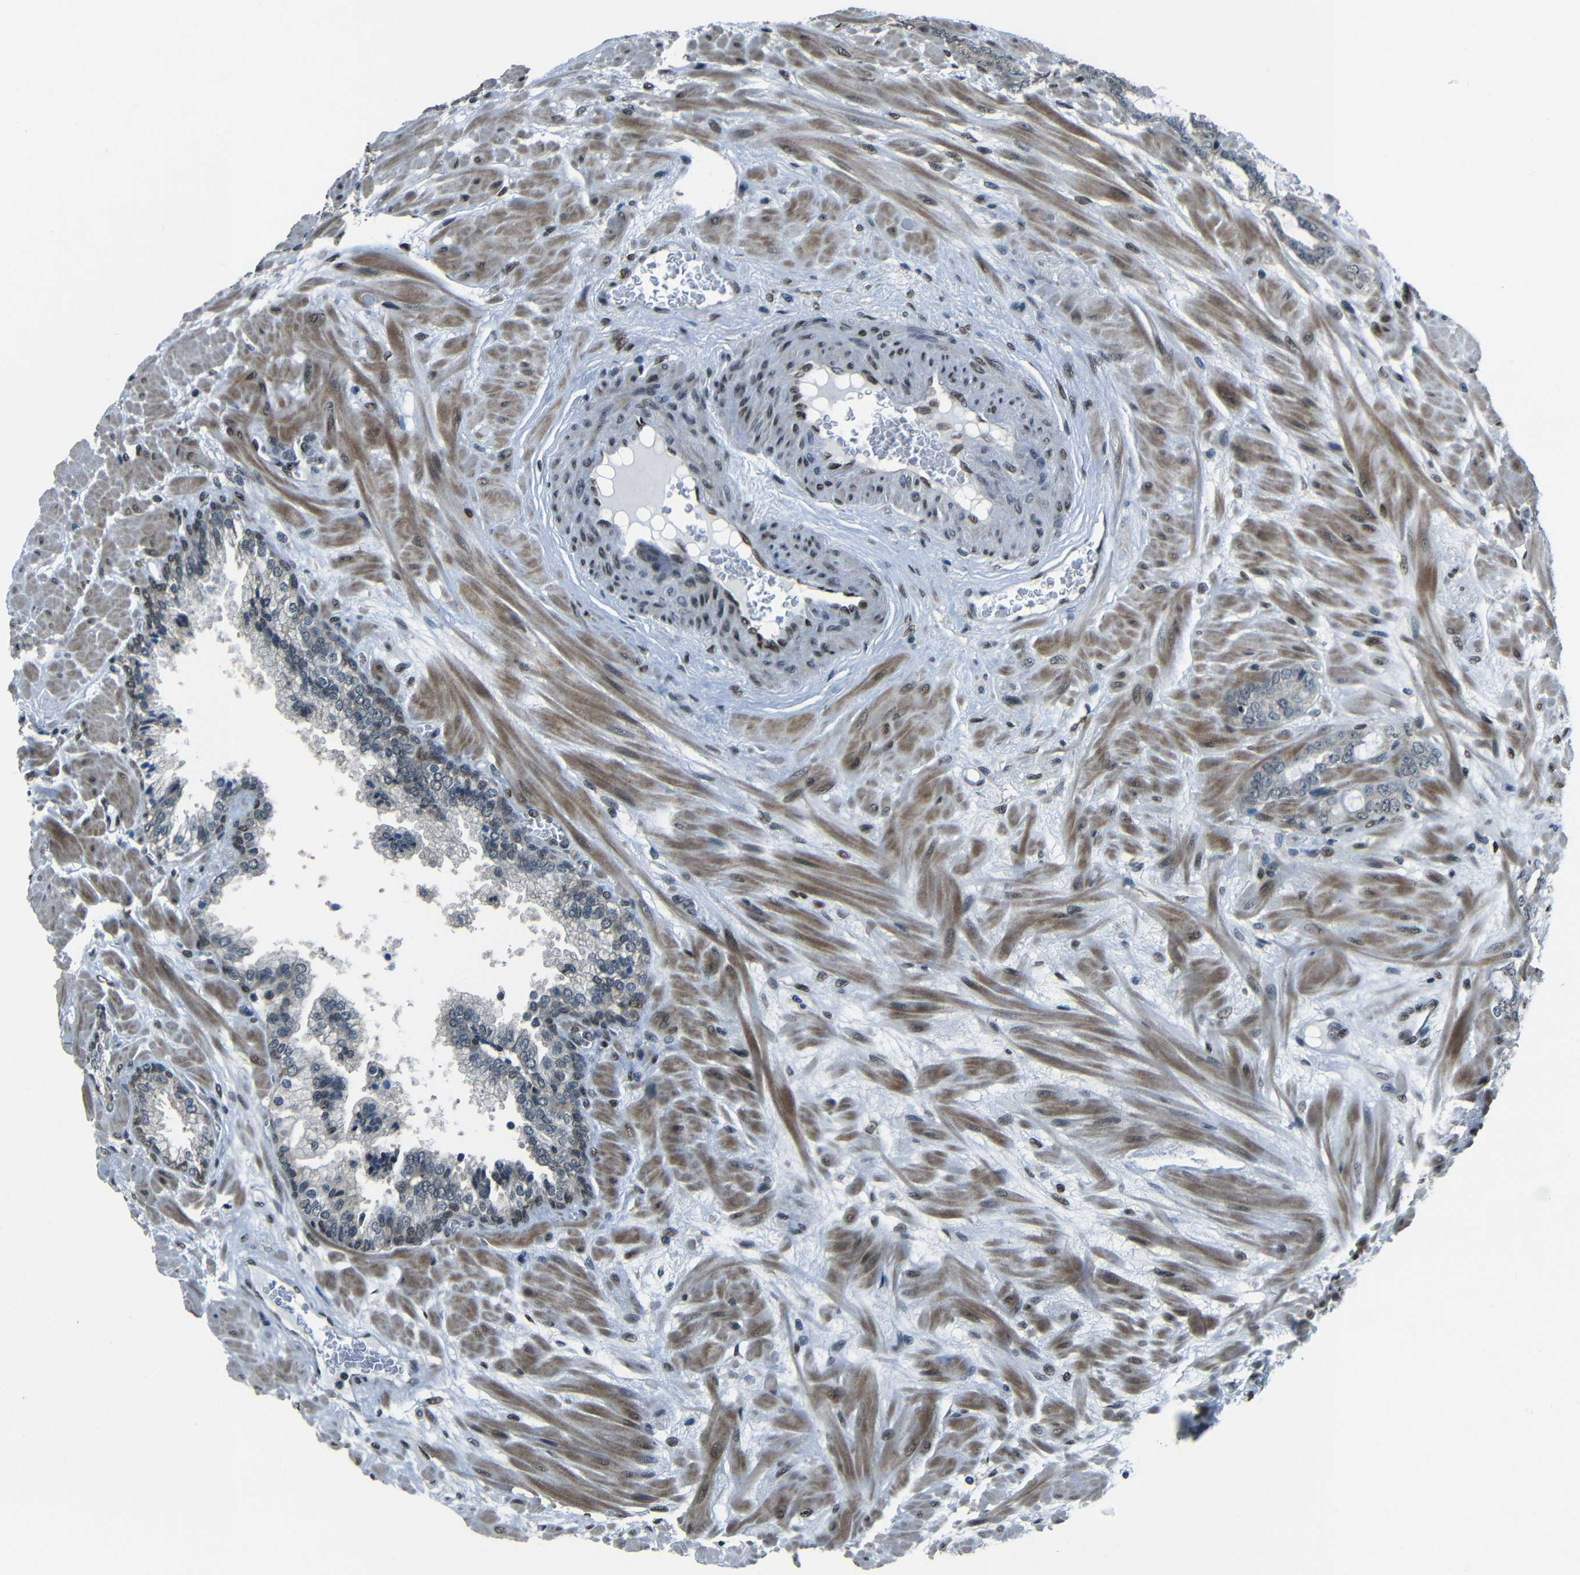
{"staining": {"intensity": "weak", "quantity": "<25%", "location": "nuclear"}, "tissue": "prostate cancer", "cell_type": "Tumor cells", "image_type": "cancer", "snomed": [{"axis": "morphology", "description": "Adenocarcinoma, Low grade"}, {"axis": "topography", "description": "Prostate"}], "caption": "IHC of human prostate cancer (low-grade adenocarcinoma) demonstrates no expression in tumor cells.", "gene": "PSIP1", "patient": {"sex": "male", "age": 63}}